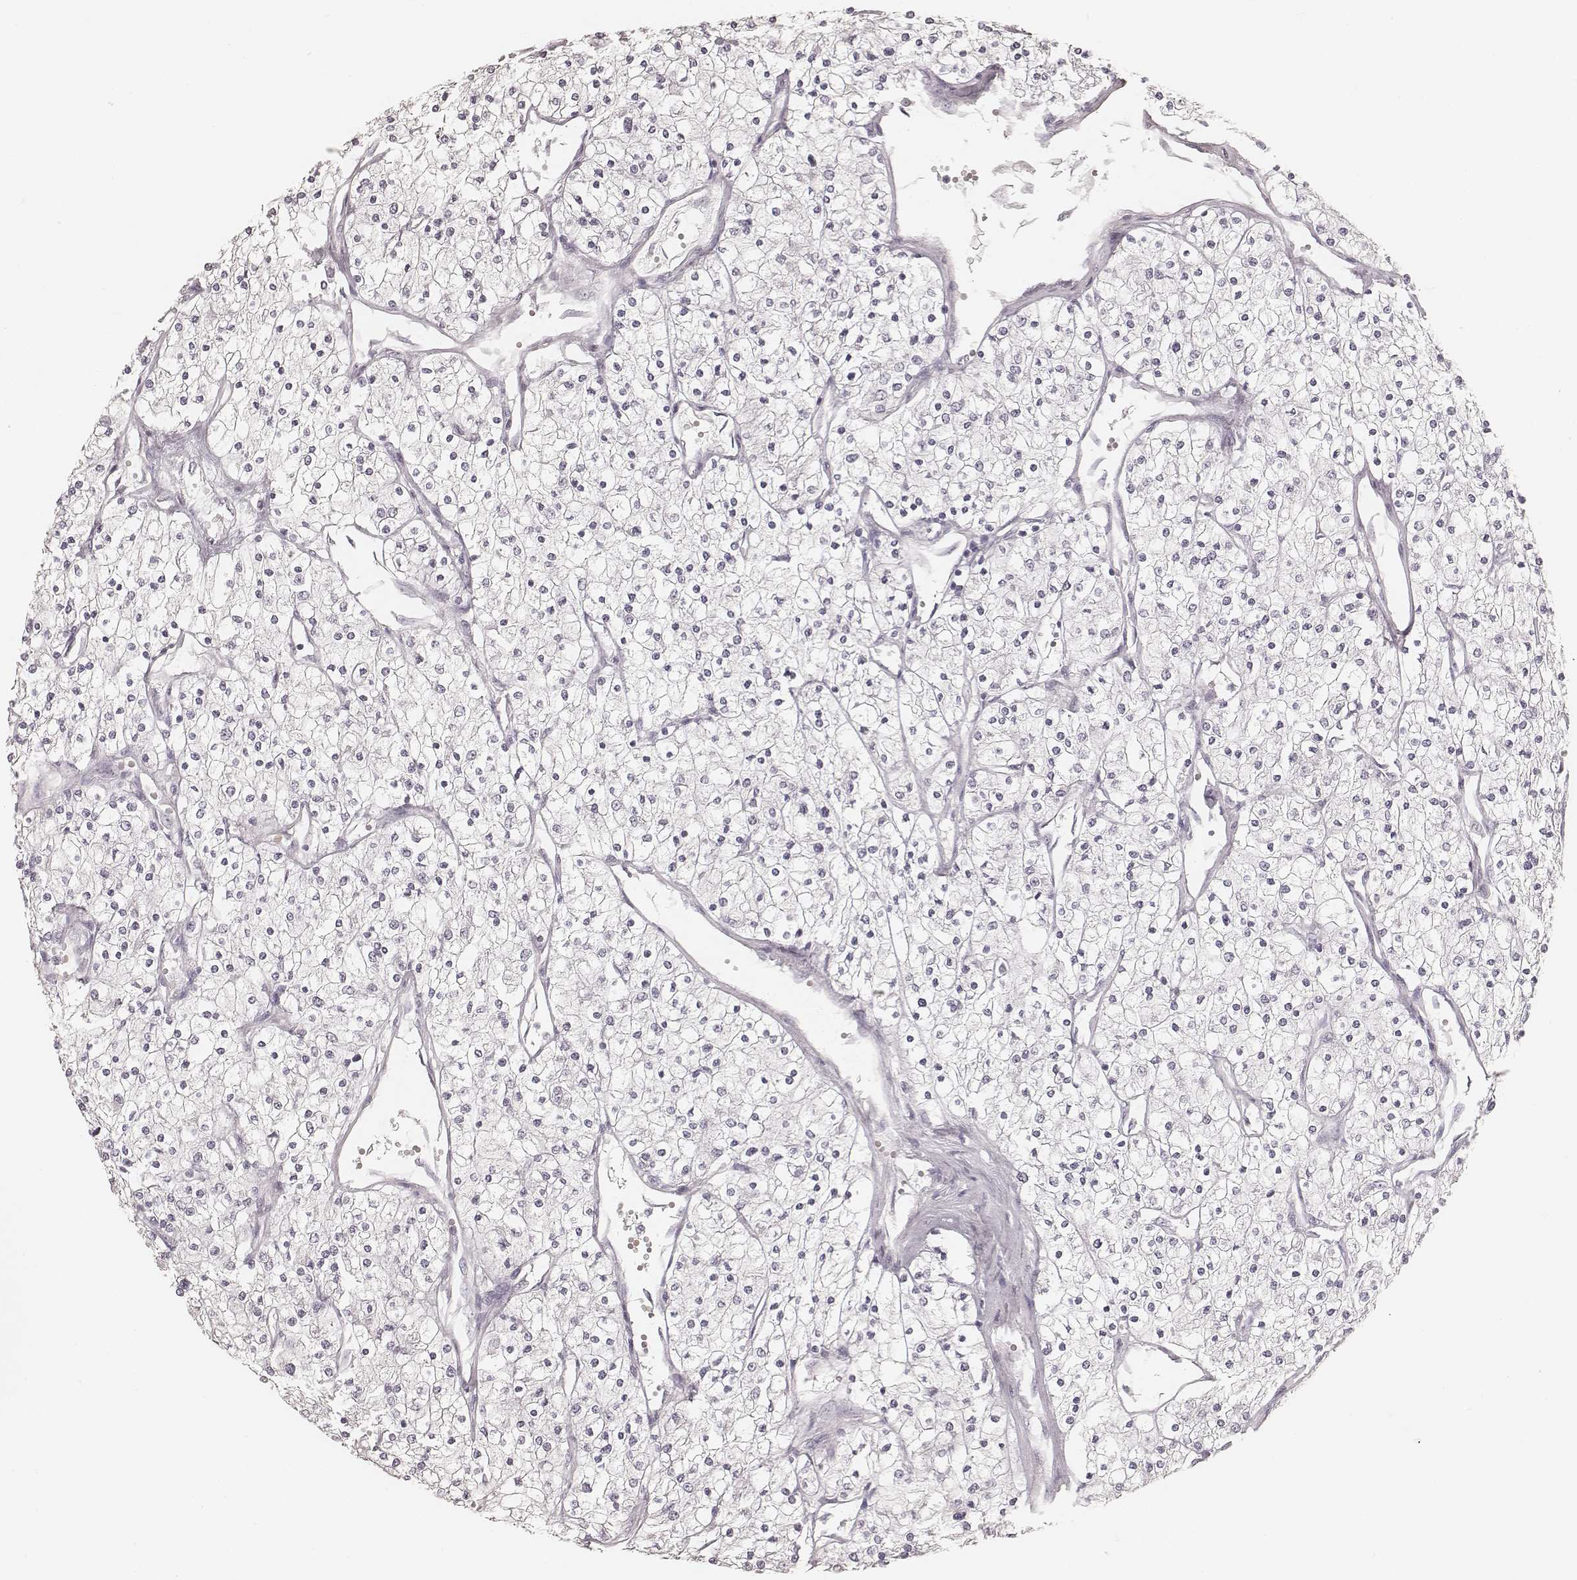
{"staining": {"intensity": "negative", "quantity": "none", "location": "none"}, "tissue": "renal cancer", "cell_type": "Tumor cells", "image_type": "cancer", "snomed": [{"axis": "morphology", "description": "Adenocarcinoma, NOS"}, {"axis": "topography", "description": "Kidney"}], "caption": "Photomicrograph shows no significant protein expression in tumor cells of renal cancer.", "gene": "KRT26", "patient": {"sex": "male", "age": 80}}